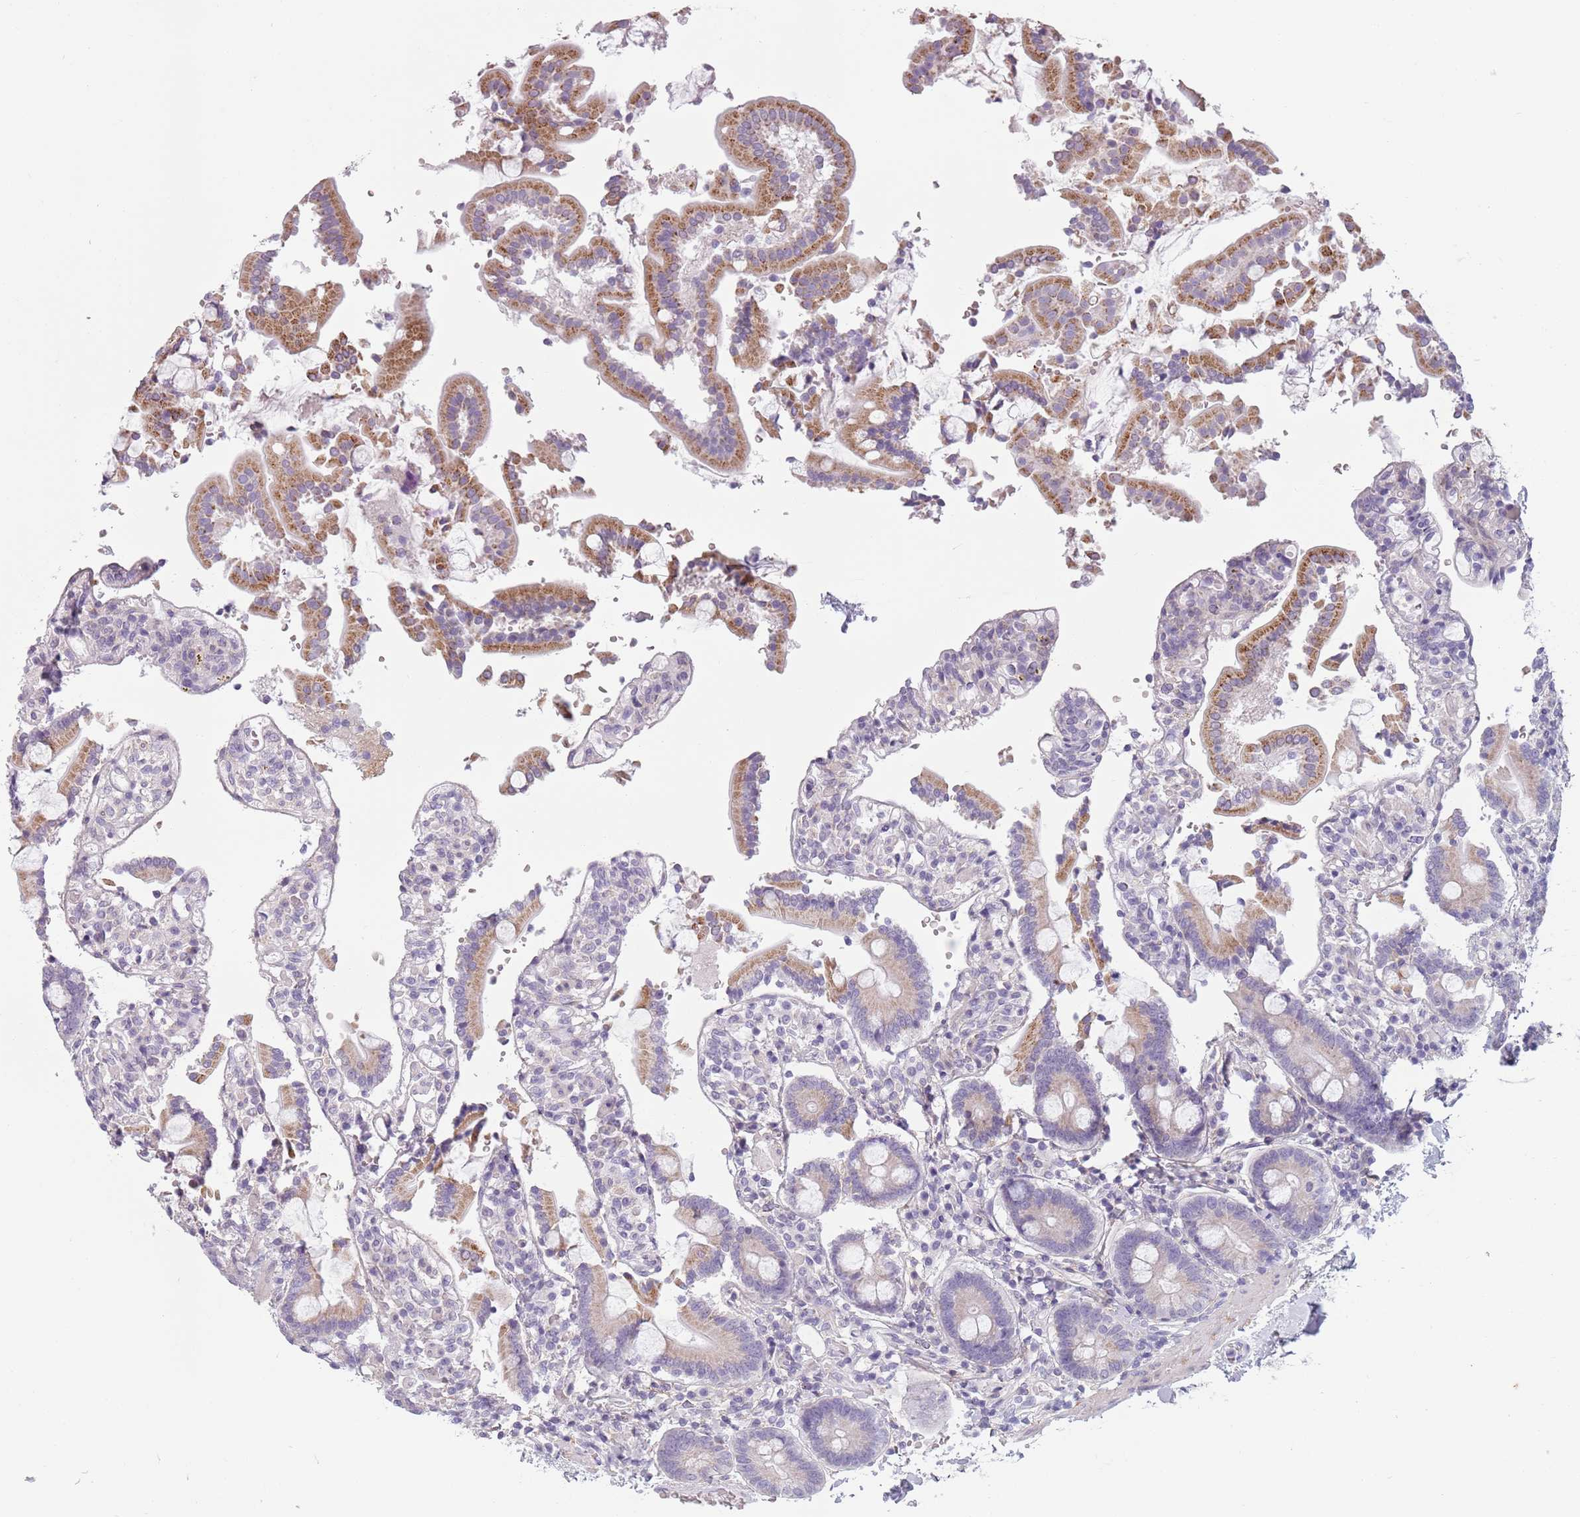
{"staining": {"intensity": "moderate", "quantity": ">75%", "location": "cytoplasmic/membranous"}, "tissue": "duodenum", "cell_type": "Glandular cells", "image_type": "normal", "snomed": [{"axis": "morphology", "description": "Normal tissue, NOS"}, {"axis": "topography", "description": "Duodenum"}], "caption": "Brown immunohistochemical staining in unremarkable human duodenum demonstrates moderate cytoplasmic/membranous positivity in about >75% of glandular cells. (DAB = brown stain, brightfield microscopy at high magnification).", "gene": "MEGF8", "patient": {"sex": "male", "age": 55}}